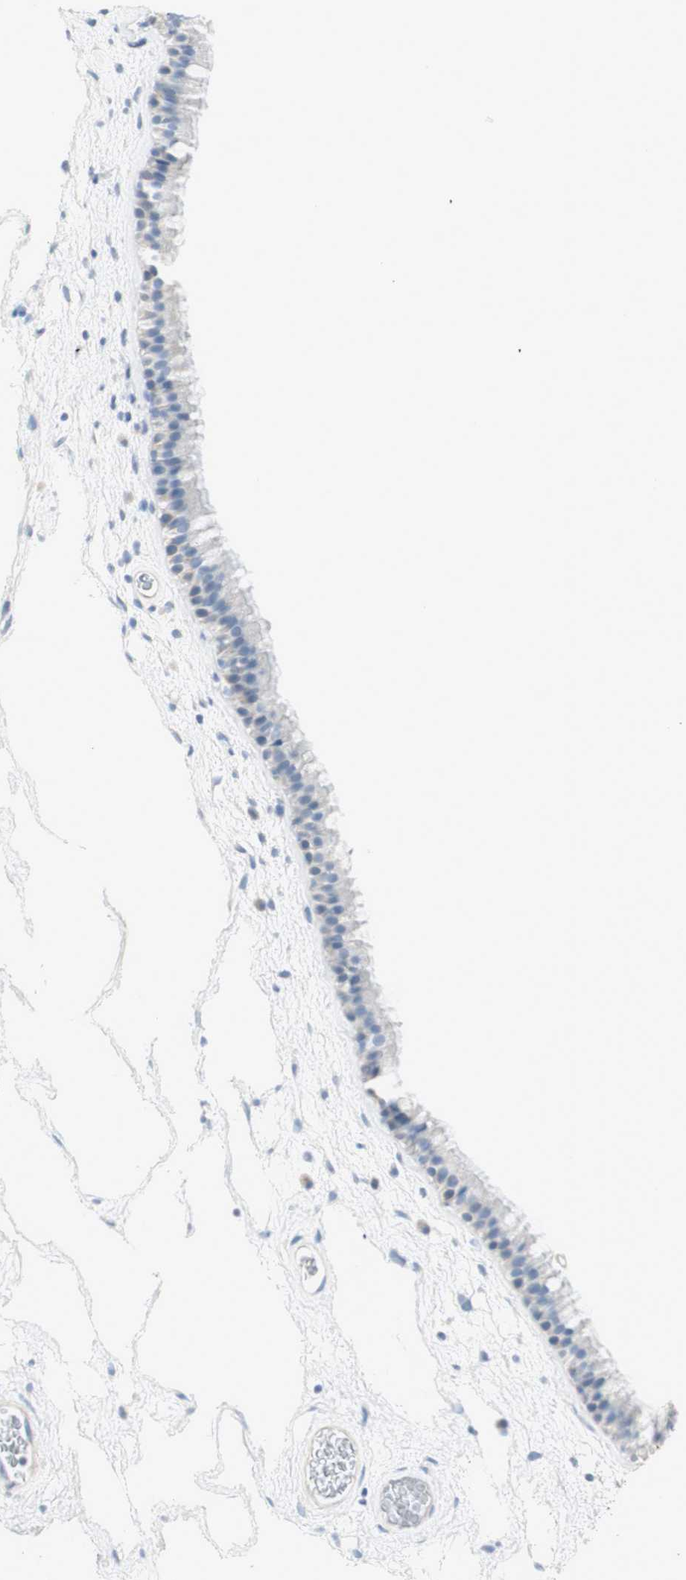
{"staining": {"intensity": "negative", "quantity": "none", "location": "none"}, "tissue": "nasopharynx", "cell_type": "Respiratory epithelial cells", "image_type": "normal", "snomed": [{"axis": "morphology", "description": "Normal tissue, NOS"}, {"axis": "morphology", "description": "Inflammation, NOS"}, {"axis": "topography", "description": "Nasopharynx"}], "caption": "This image is of benign nasopharynx stained with IHC to label a protein in brown with the nuclei are counter-stained blue. There is no staining in respiratory epithelial cells.", "gene": "CDHR5", "patient": {"sex": "male", "age": 48}}